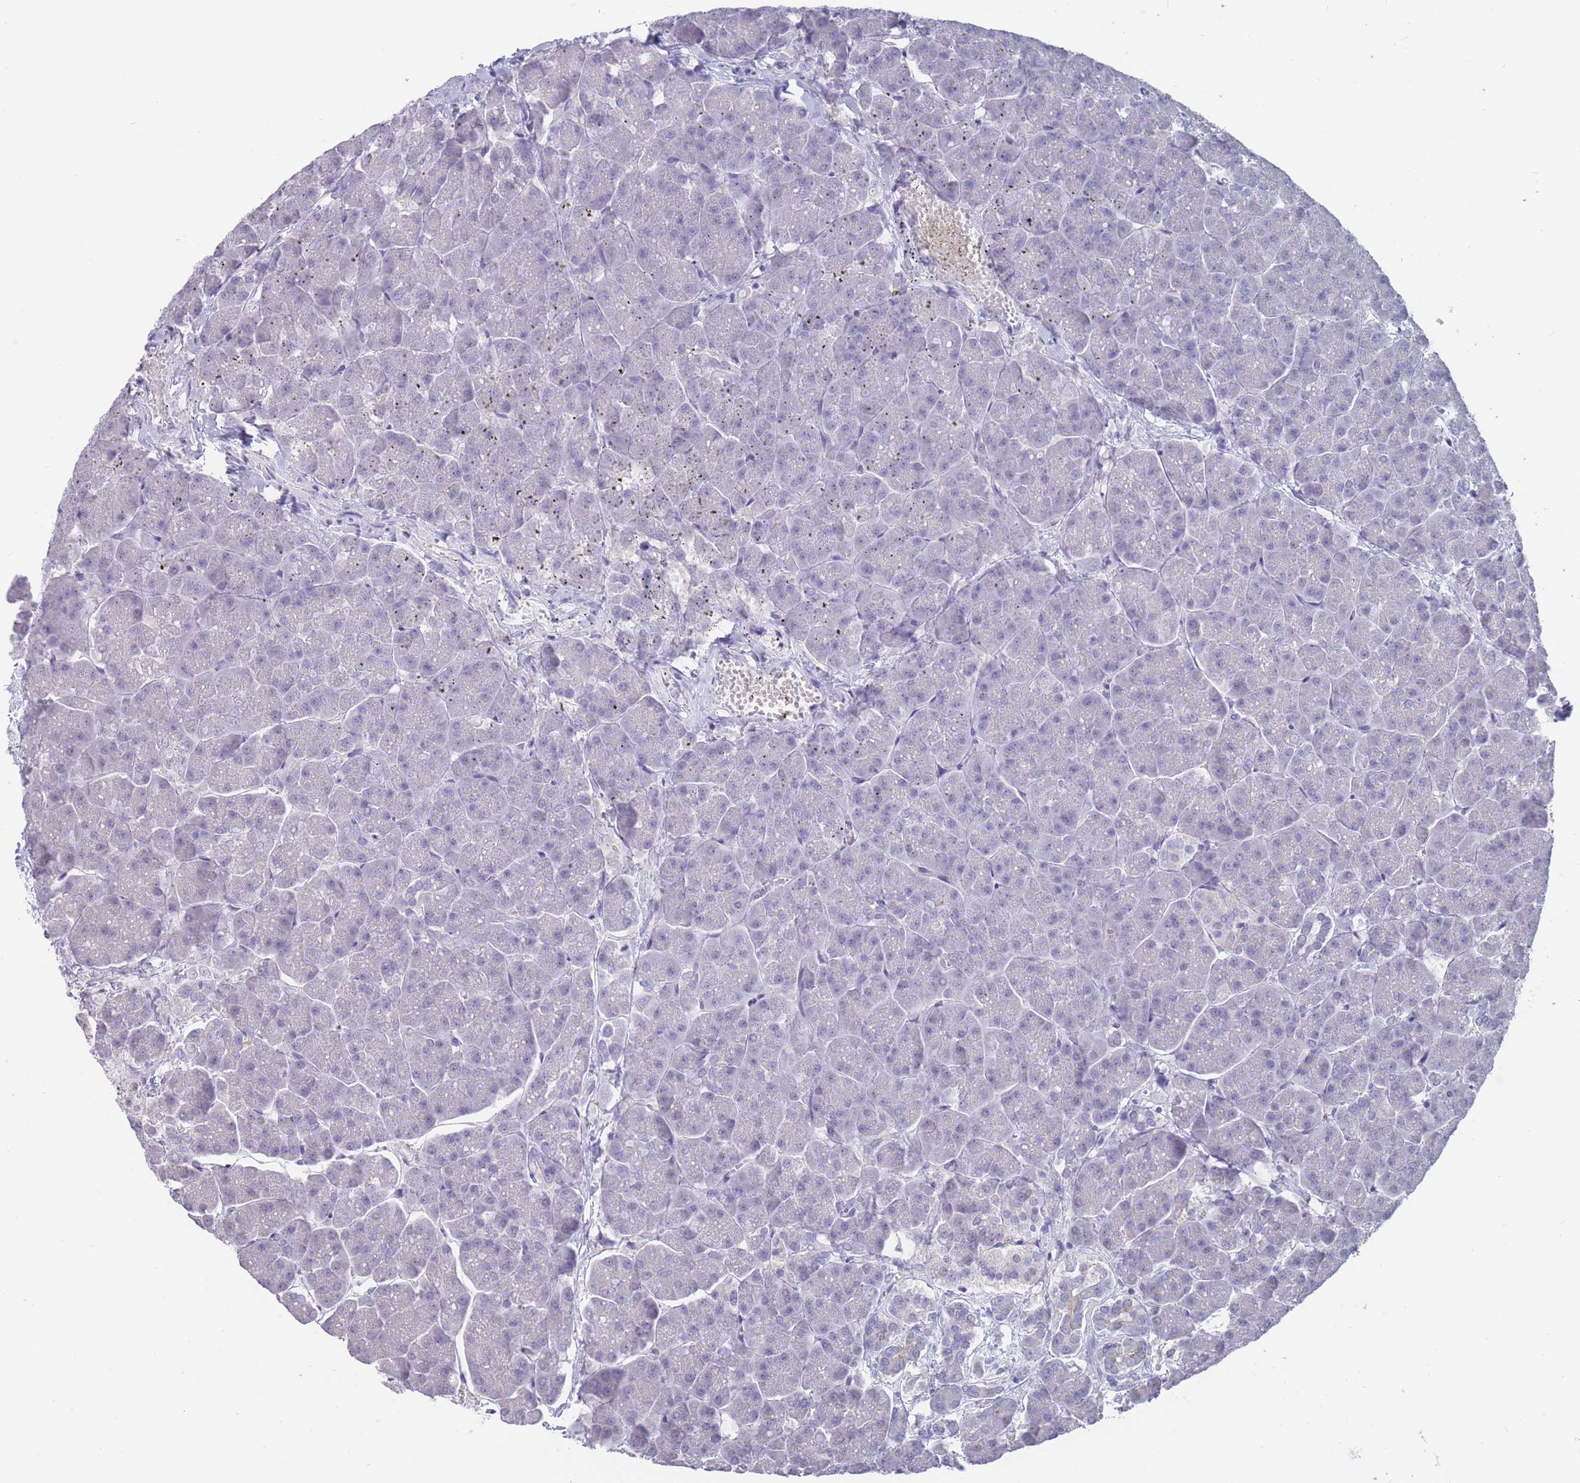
{"staining": {"intensity": "negative", "quantity": "none", "location": "none"}, "tissue": "pancreas", "cell_type": "Exocrine glandular cells", "image_type": "normal", "snomed": [{"axis": "morphology", "description": "Normal tissue, NOS"}, {"axis": "topography", "description": "Pancreas"}, {"axis": "topography", "description": "Peripheral nerve tissue"}], "caption": "DAB (3,3'-diaminobenzidine) immunohistochemical staining of unremarkable human pancreas exhibits no significant staining in exocrine glandular cells.", "gene": "CYP51A1", "patient": {"sex": "male", "age": 54}}